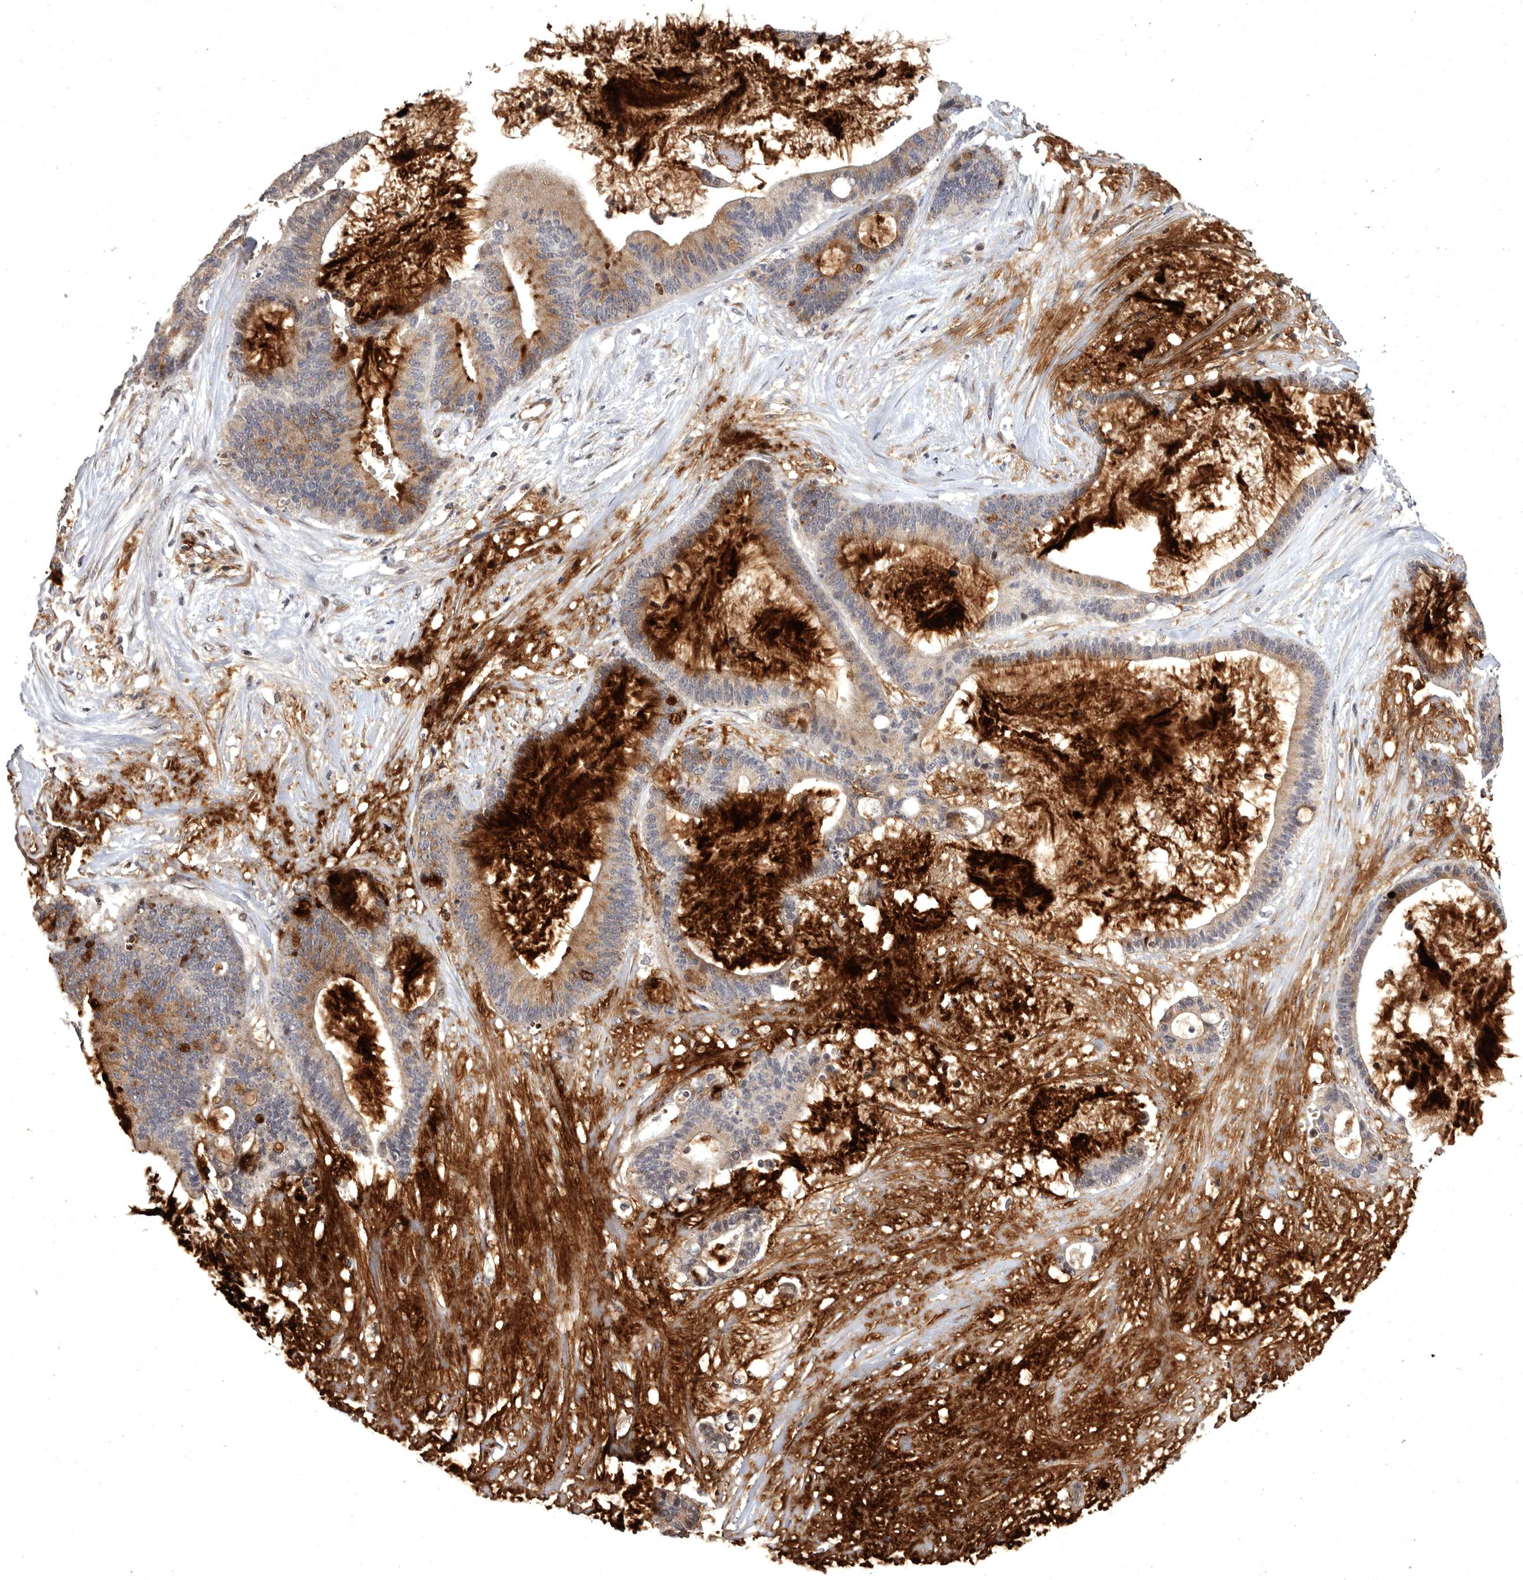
{"staining": {"intensity": "moderate", "quantity": ">75%", "location": "cytoplasmic/membranous"}, "tissue": "liver cancer", "cell_type": "Tumor cells", "image_type": "cancer", "snomed": [{"axis": "morphology", "description": "Cholangiocarcinoma"}, {"axis": "topography", "description": "Liver"}], "caption": "High-power microscopy captured an immunohistochemistry (IHC) histopathology image of liver cancer, revealing moderate cytoplasmic/membranous expression in approximately >75% of tumor cells.", "gene": "MAN2A1", "patient": {"sex": "female", "age": 73}}